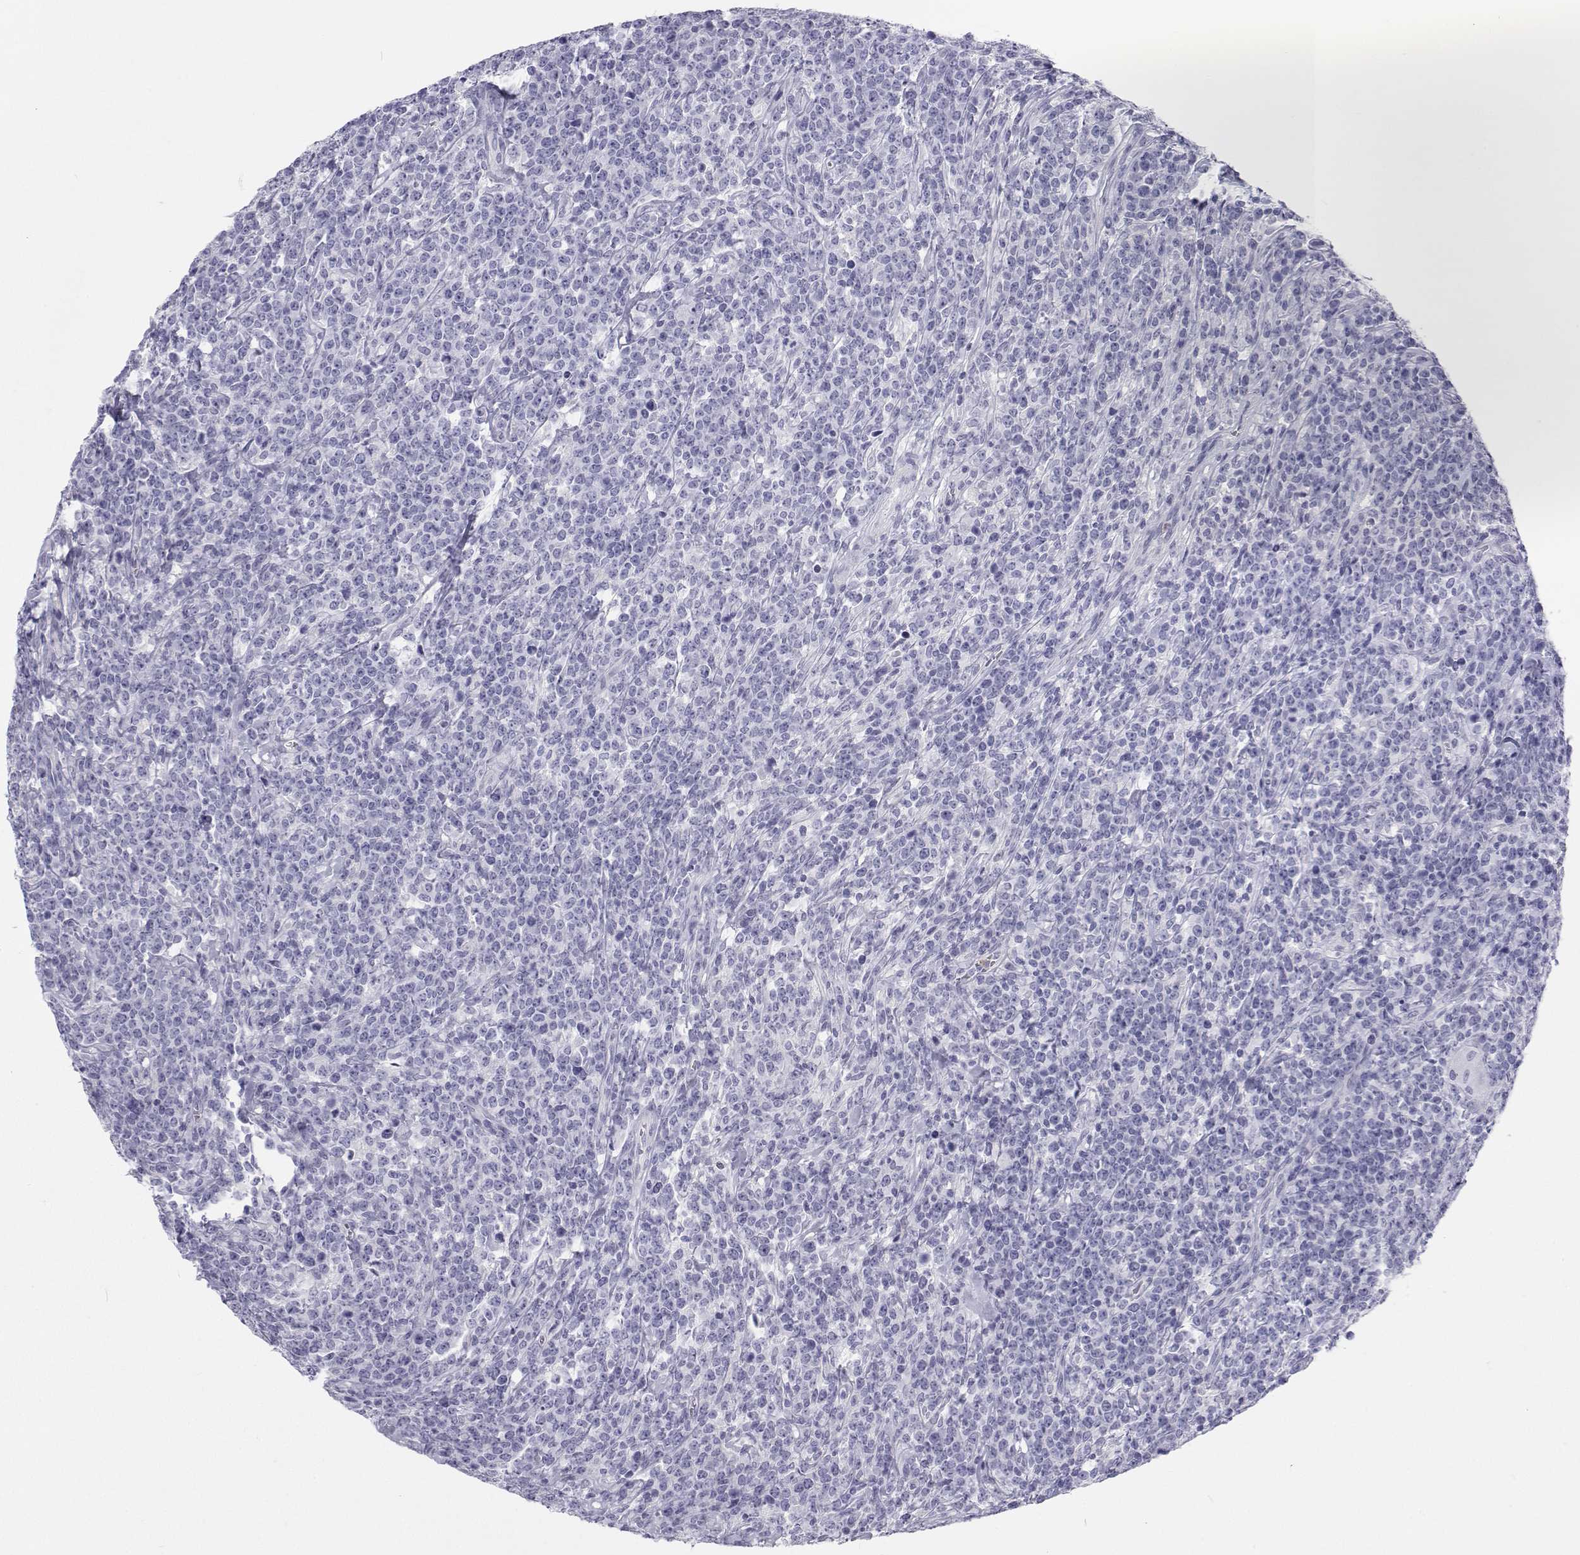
{"staining": {"intensity": "negative", "quantity": "none", "location": "none"}, "tissue": "lymphoma", "cell_type": "Tumor cells", "image_type": "cancer", "snomed": [{"axis": "morphology", "description": "Malignant lymphoma, non-Hodgkin's type, High grade"}, {"axis": "topography", "description": "Small intestine"}], "caption": "High-grade malignant lymphoma, non-Hodgkin's type was stained to show a protein in brown. There is no significant expression in tumor cells.", "gene": "SFTPB", "patient": {"sex": "female", "age": 56}}